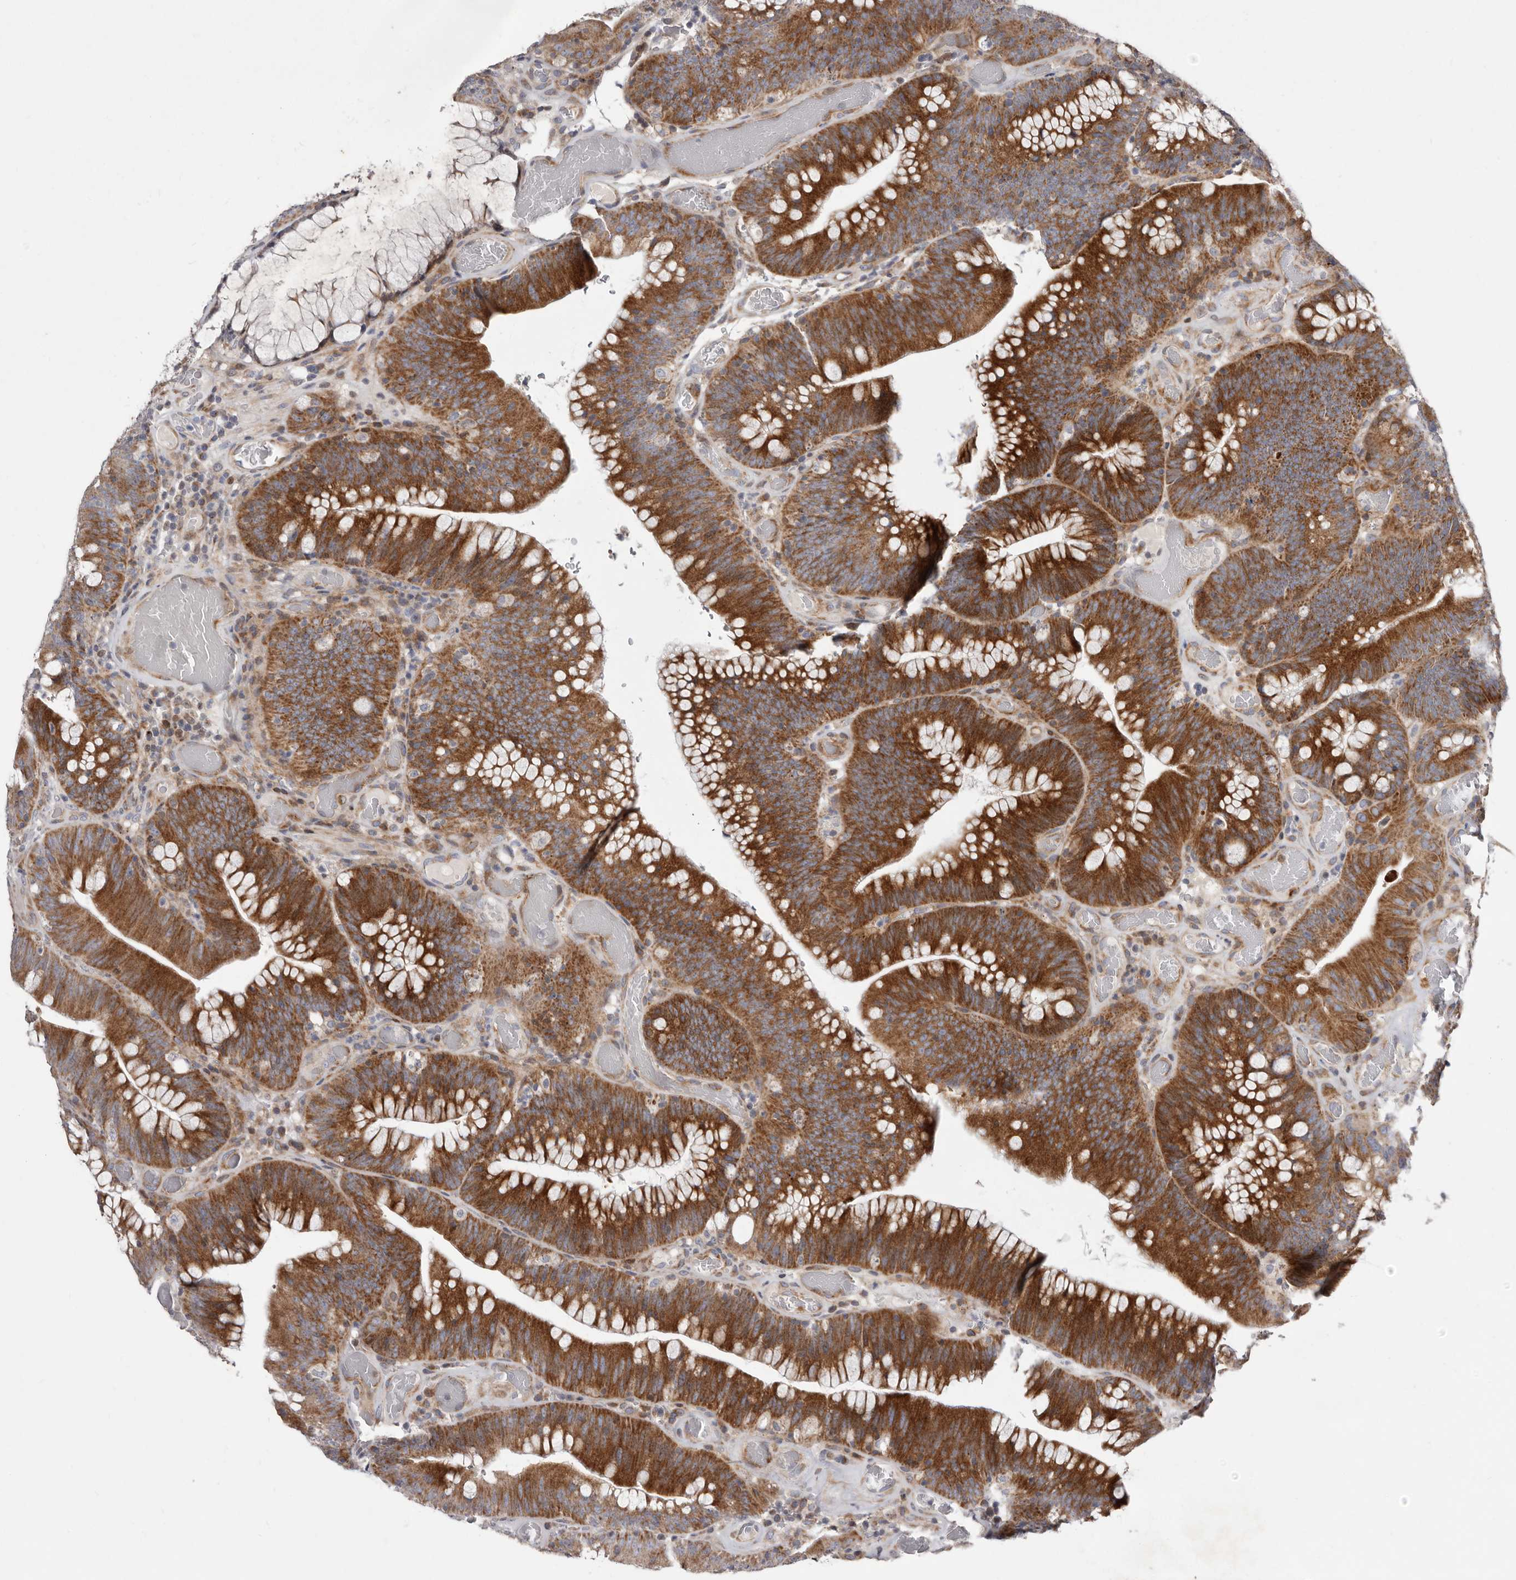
{"staining": {"intensity": "strong", "quantity": ">75%", "location": "cytoplasmic/membranous"}, "tissue": "colorectal cancer", "cell_type": "Tumor cells", "image_type": "cancer", "snomed": [{"axis": "morphology", "description": "Normal tissue, NOS"}, {"axis": "topography", "description": "Colon"}], "caption": "A high amount of strong cytoplasmic/membranous staining is seen in about >75% of tumor cells in colorectal cancer tissue. Using DAB (brown) and hematoxylin (blue) stains, captured at high magnification using brightfield microscopy.", "gene": "TIMM17B", "patient": {"sex": "female", "age": 82}}